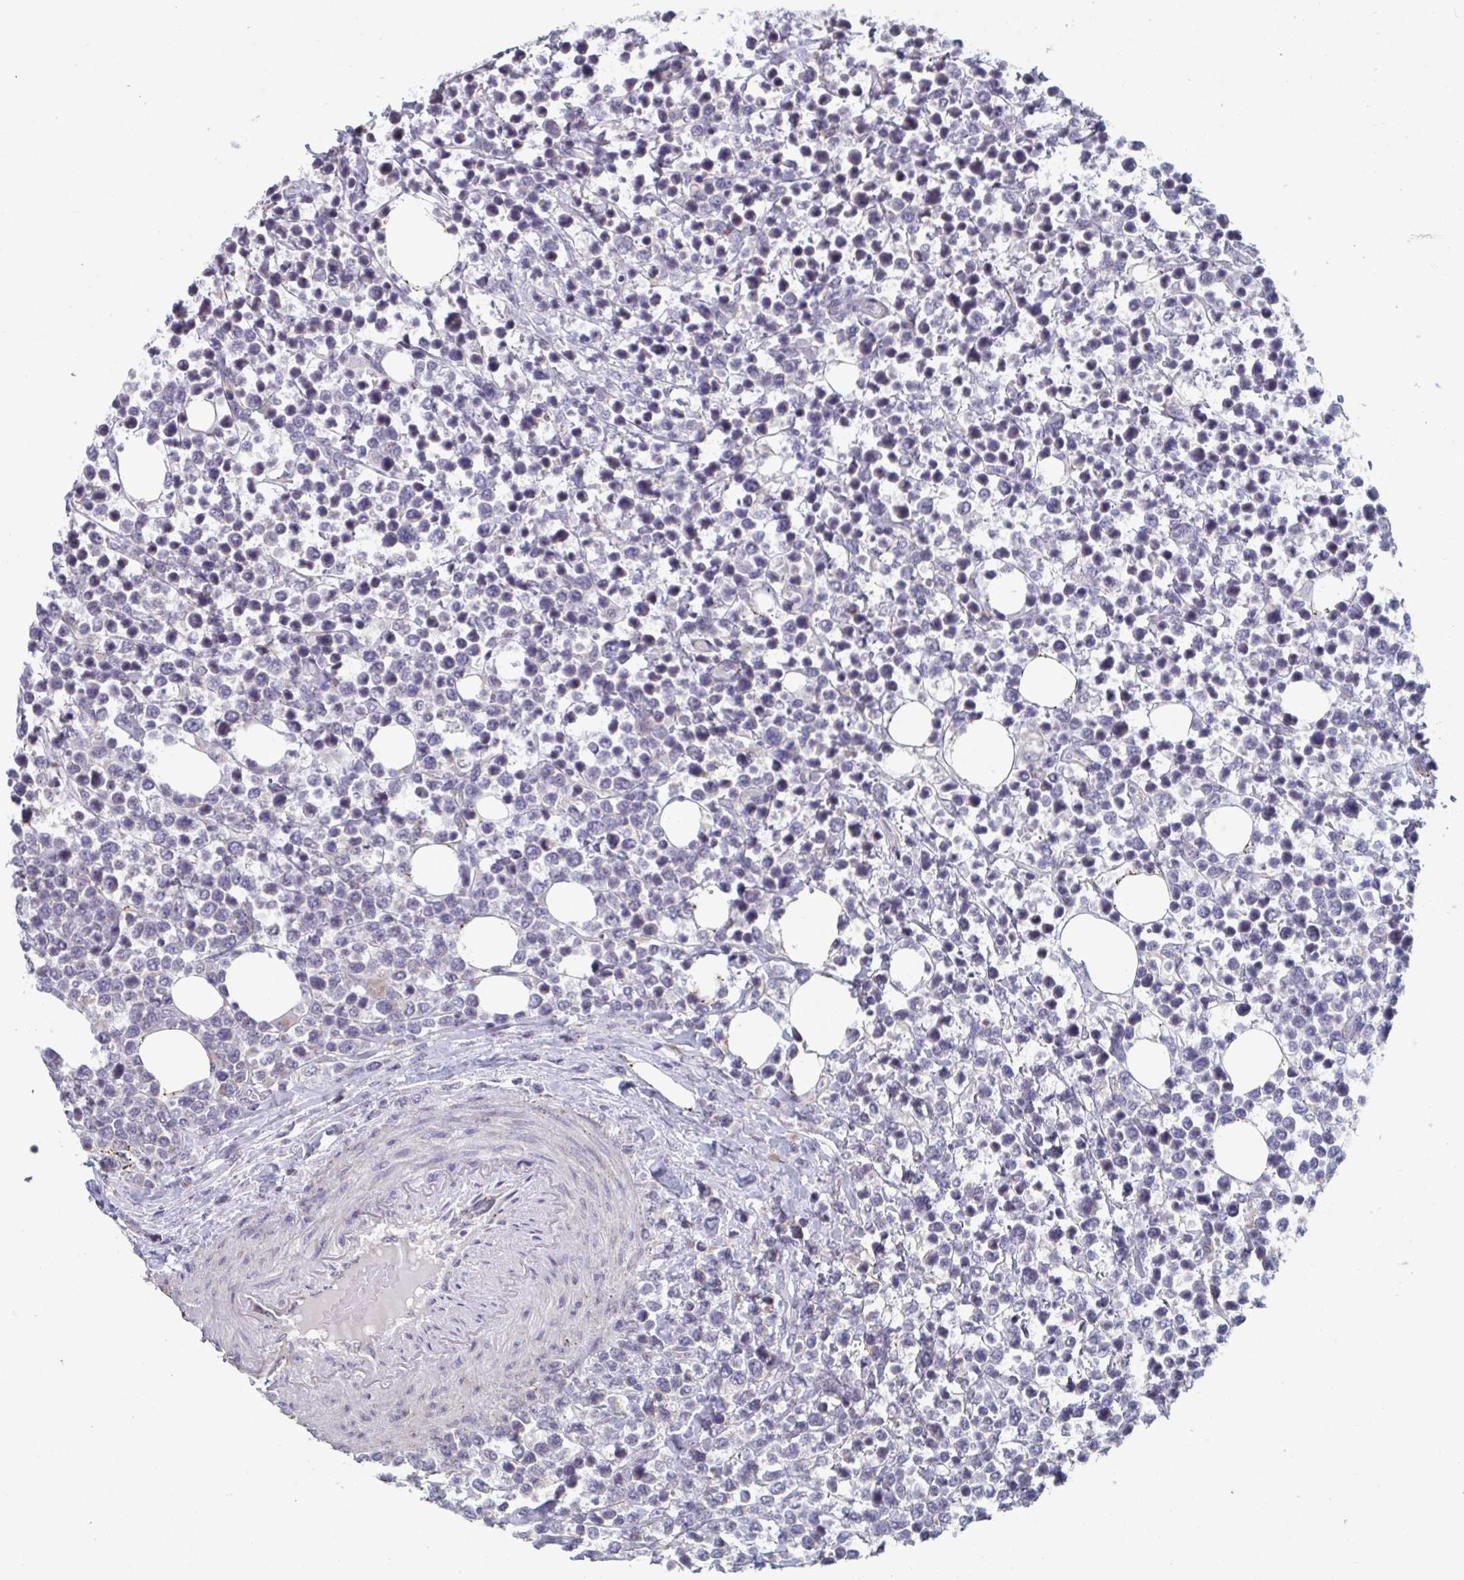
{"staining": {"intensity": "negative", "quantity": "none", "location": "none"}, "tissue": "lymphoma", "cell_type": "Tumor cells", "image_type": "cancer", "snomed": [{"axis": "morphology", "description": "Malignant lymphoma, non-Hodgkin's type, Low grade"}, {"axis": "topography", "description": "Lymph node"}], "caption": "Human lymphoma stained for a protein using IHC exhibits no staining in tumor cells.", "gene": "TNFSF10", "patient": {"sex": "male", "age": 60}}